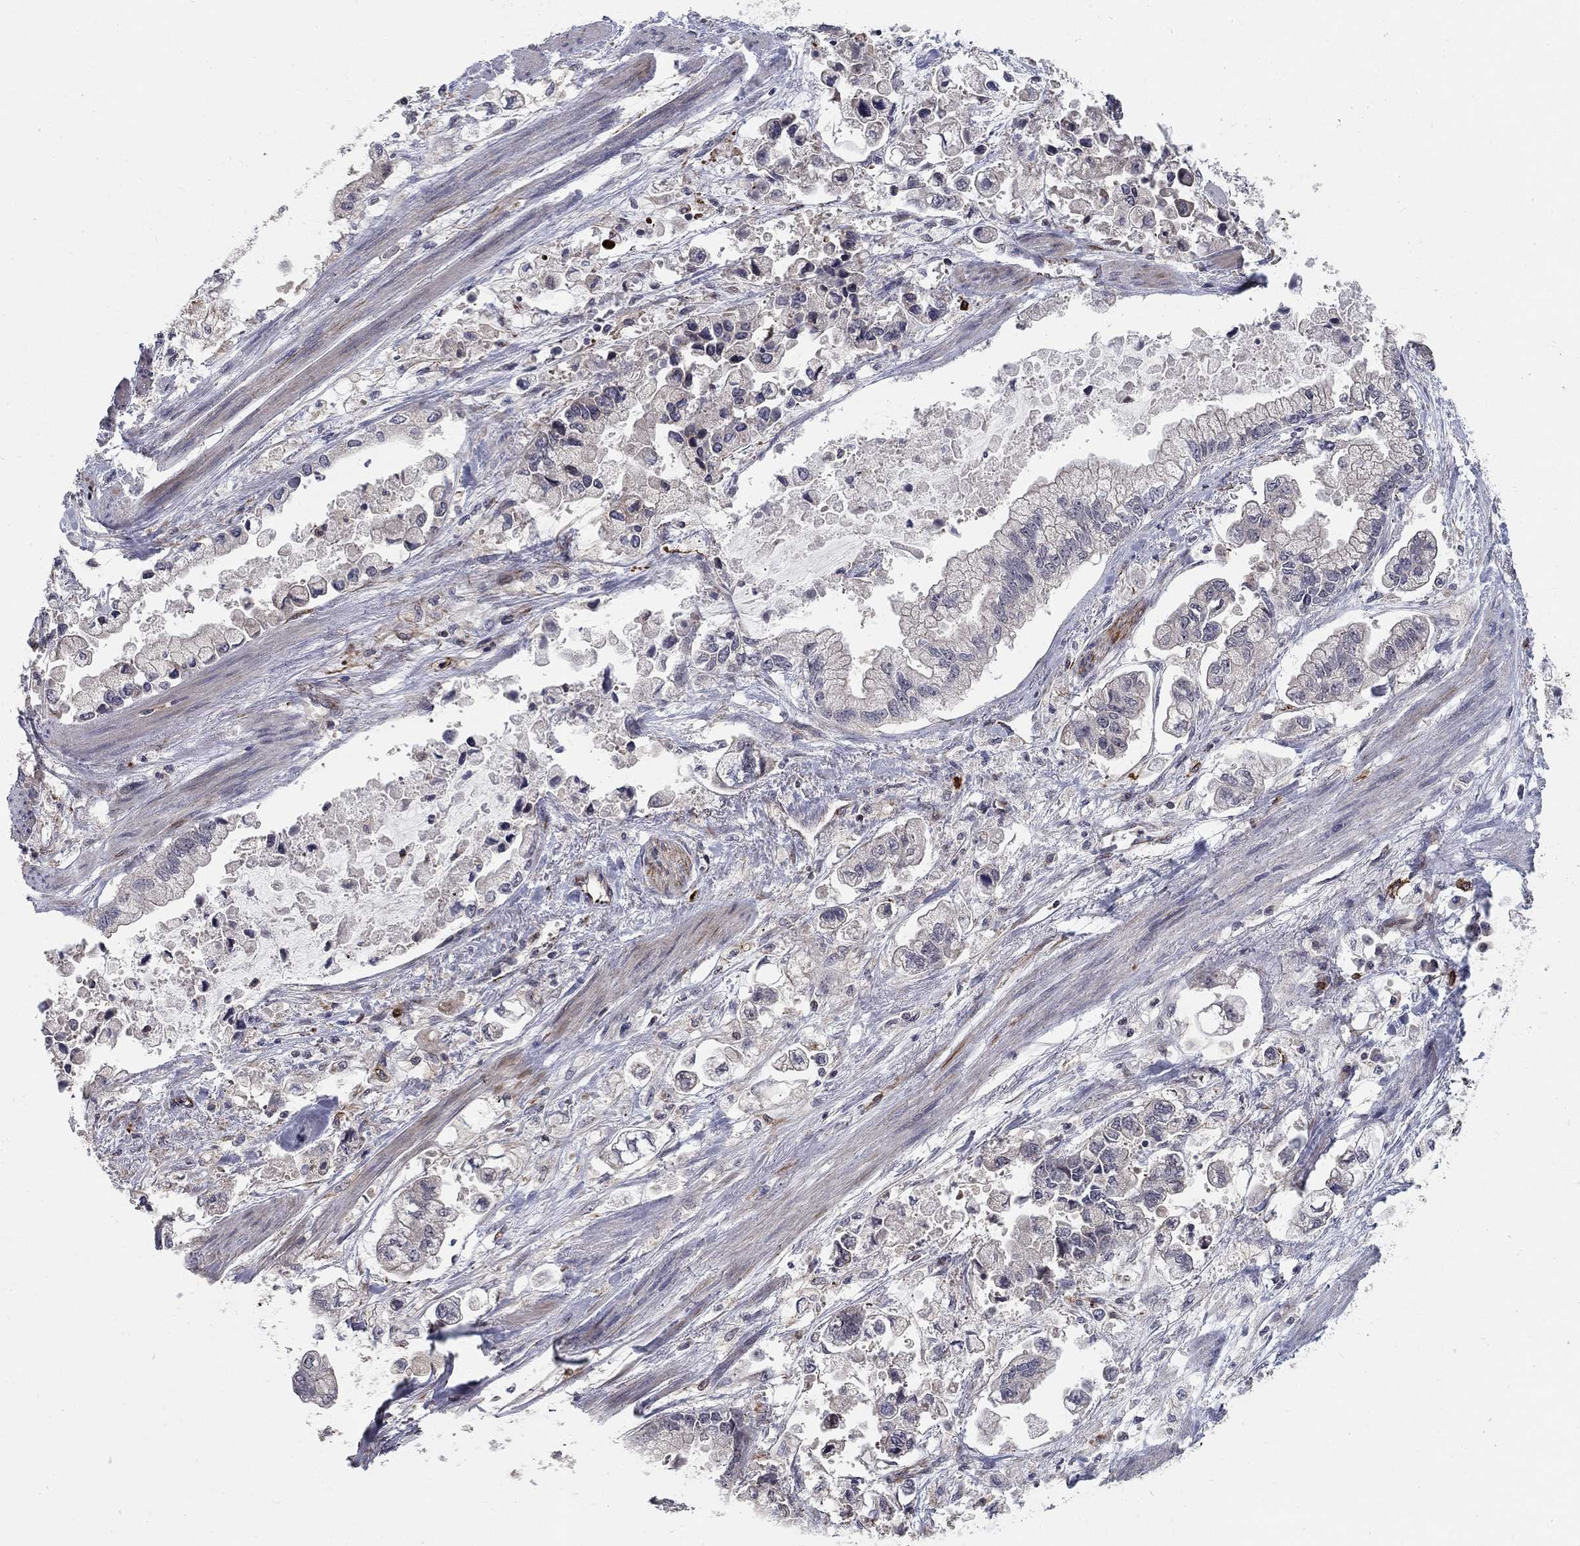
{"staining": {"intensity": "negative", "quantity": "none", "location": "none"}, "tissue": "stomach cancer", "cell_type": "Tumor cells", "image_type": "cancer", "snomed": [{"axis": "morphology", "description": "Normal tissue, NOS"}, {"axis": "morphology", "description": "Adenocarcinoma, NOS"}, {"axis": "topography", "description": "Stomach"}], "caption": "Tumor cells are negative for brown protein staining in stomach cancer (adenocarcinoma).", "gene": "MSRA", "patient": {"sex": "male", "age": 62}}